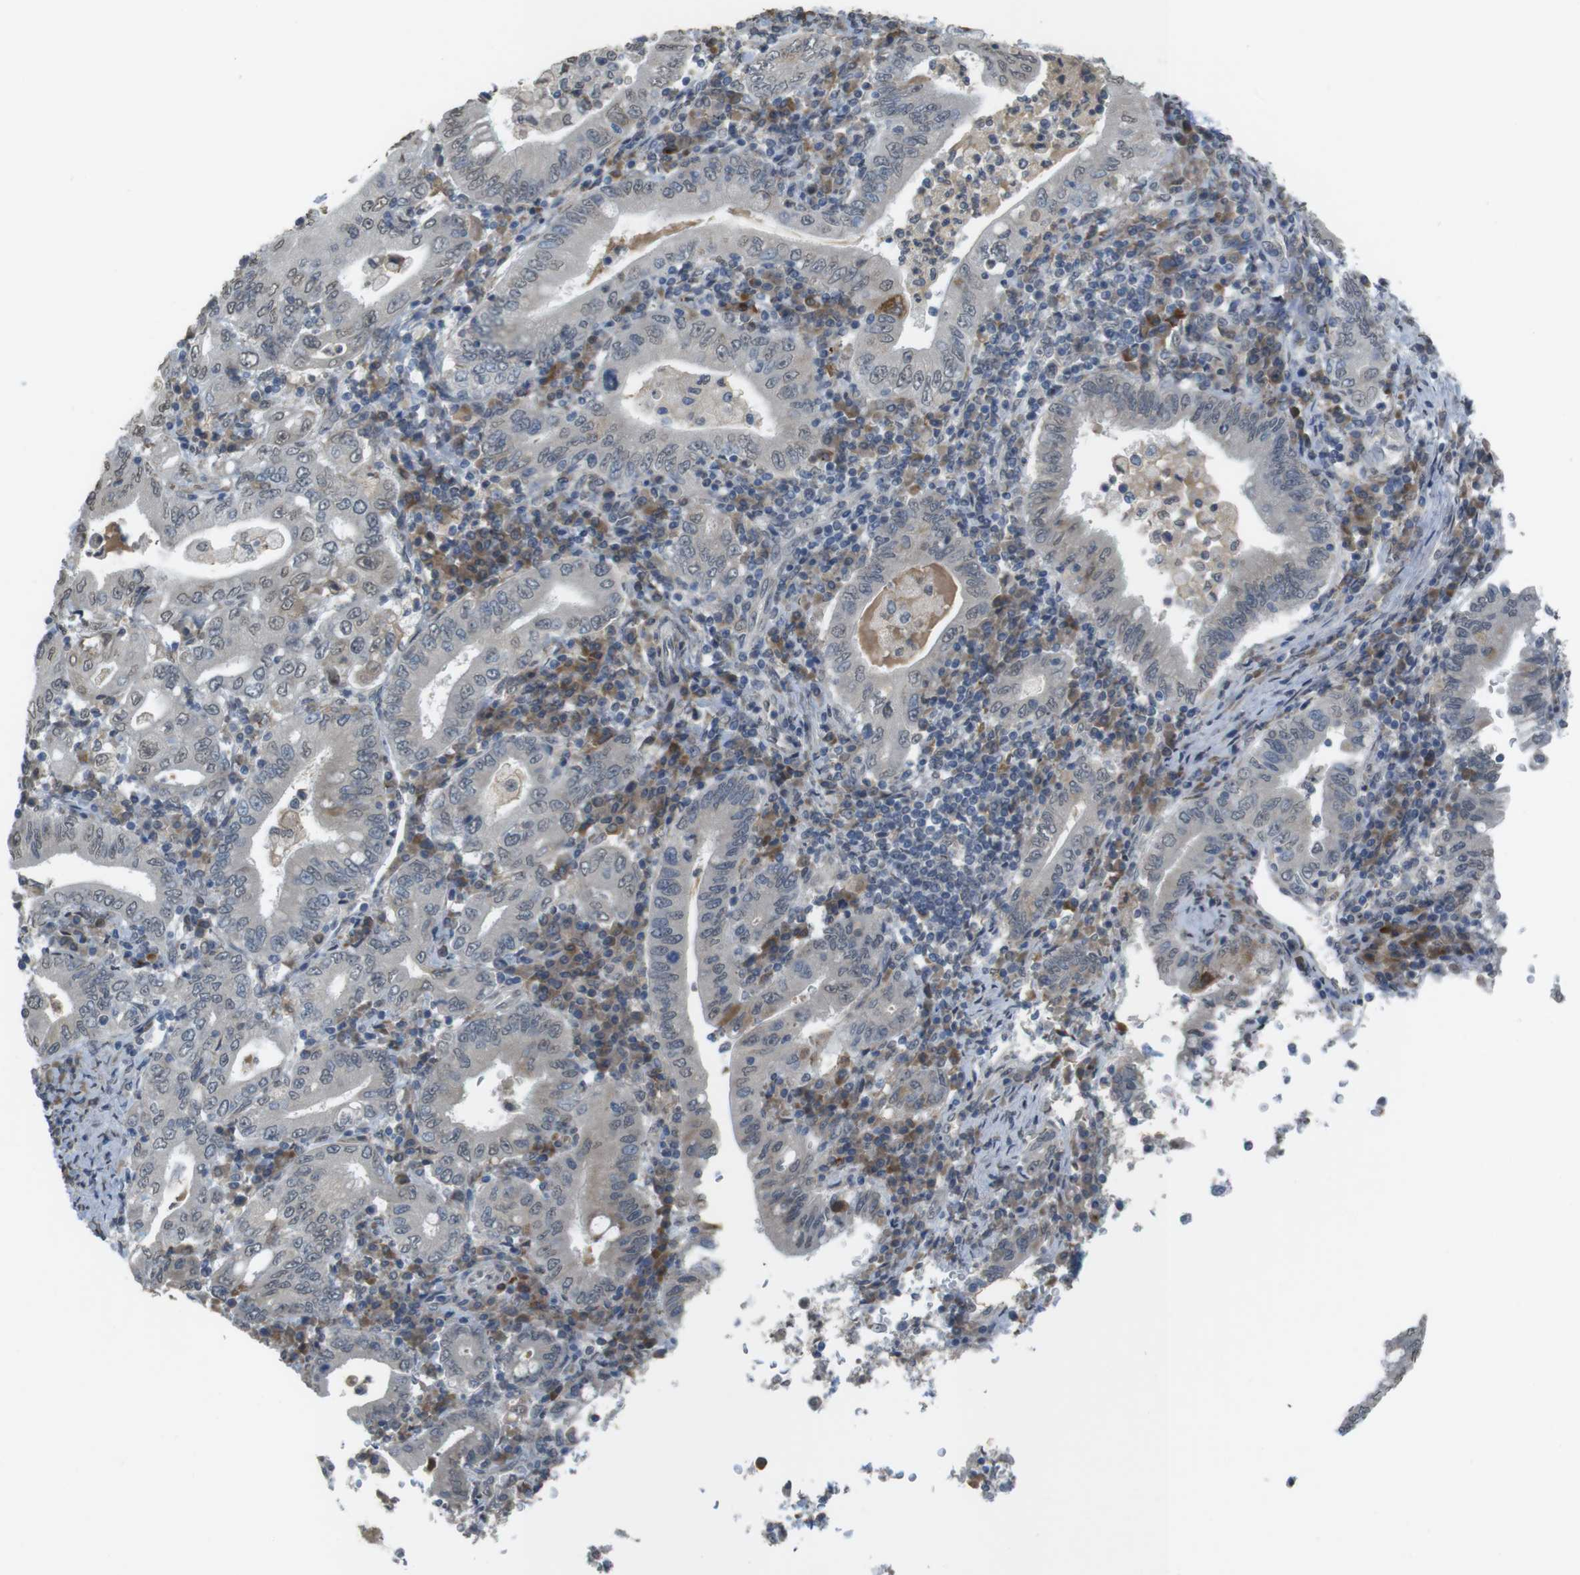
{"staining": {"intensity": "moderate", "quantity": "<25%", "location": "cytoplasmic/membranous"}, "tissue": "stomach cancer", "cell_type": "Tumor cells", "image_type": "cancer", "snomed": [{"axis": "morphology", "description": "Normal tissue, NOS"}, {"axis": "morphology", "description": "Adenocarcinoma, NOS"}, {"axis": "topography", "description": "Esophagus"}, {"axis": "topography", "description": "Stomach, upper"}, {"axis": "topography", "description": "Peripheral nerve tissue"}], "caption": "Stomach cancer (adenocarcinoma) stained for a protein (brown) displays moderate cytoplasmic/membranous positive expression in approximately <25% of tumor cells.", "gene": "FZD10", "patient": {"sex": "male", "age": 62}}